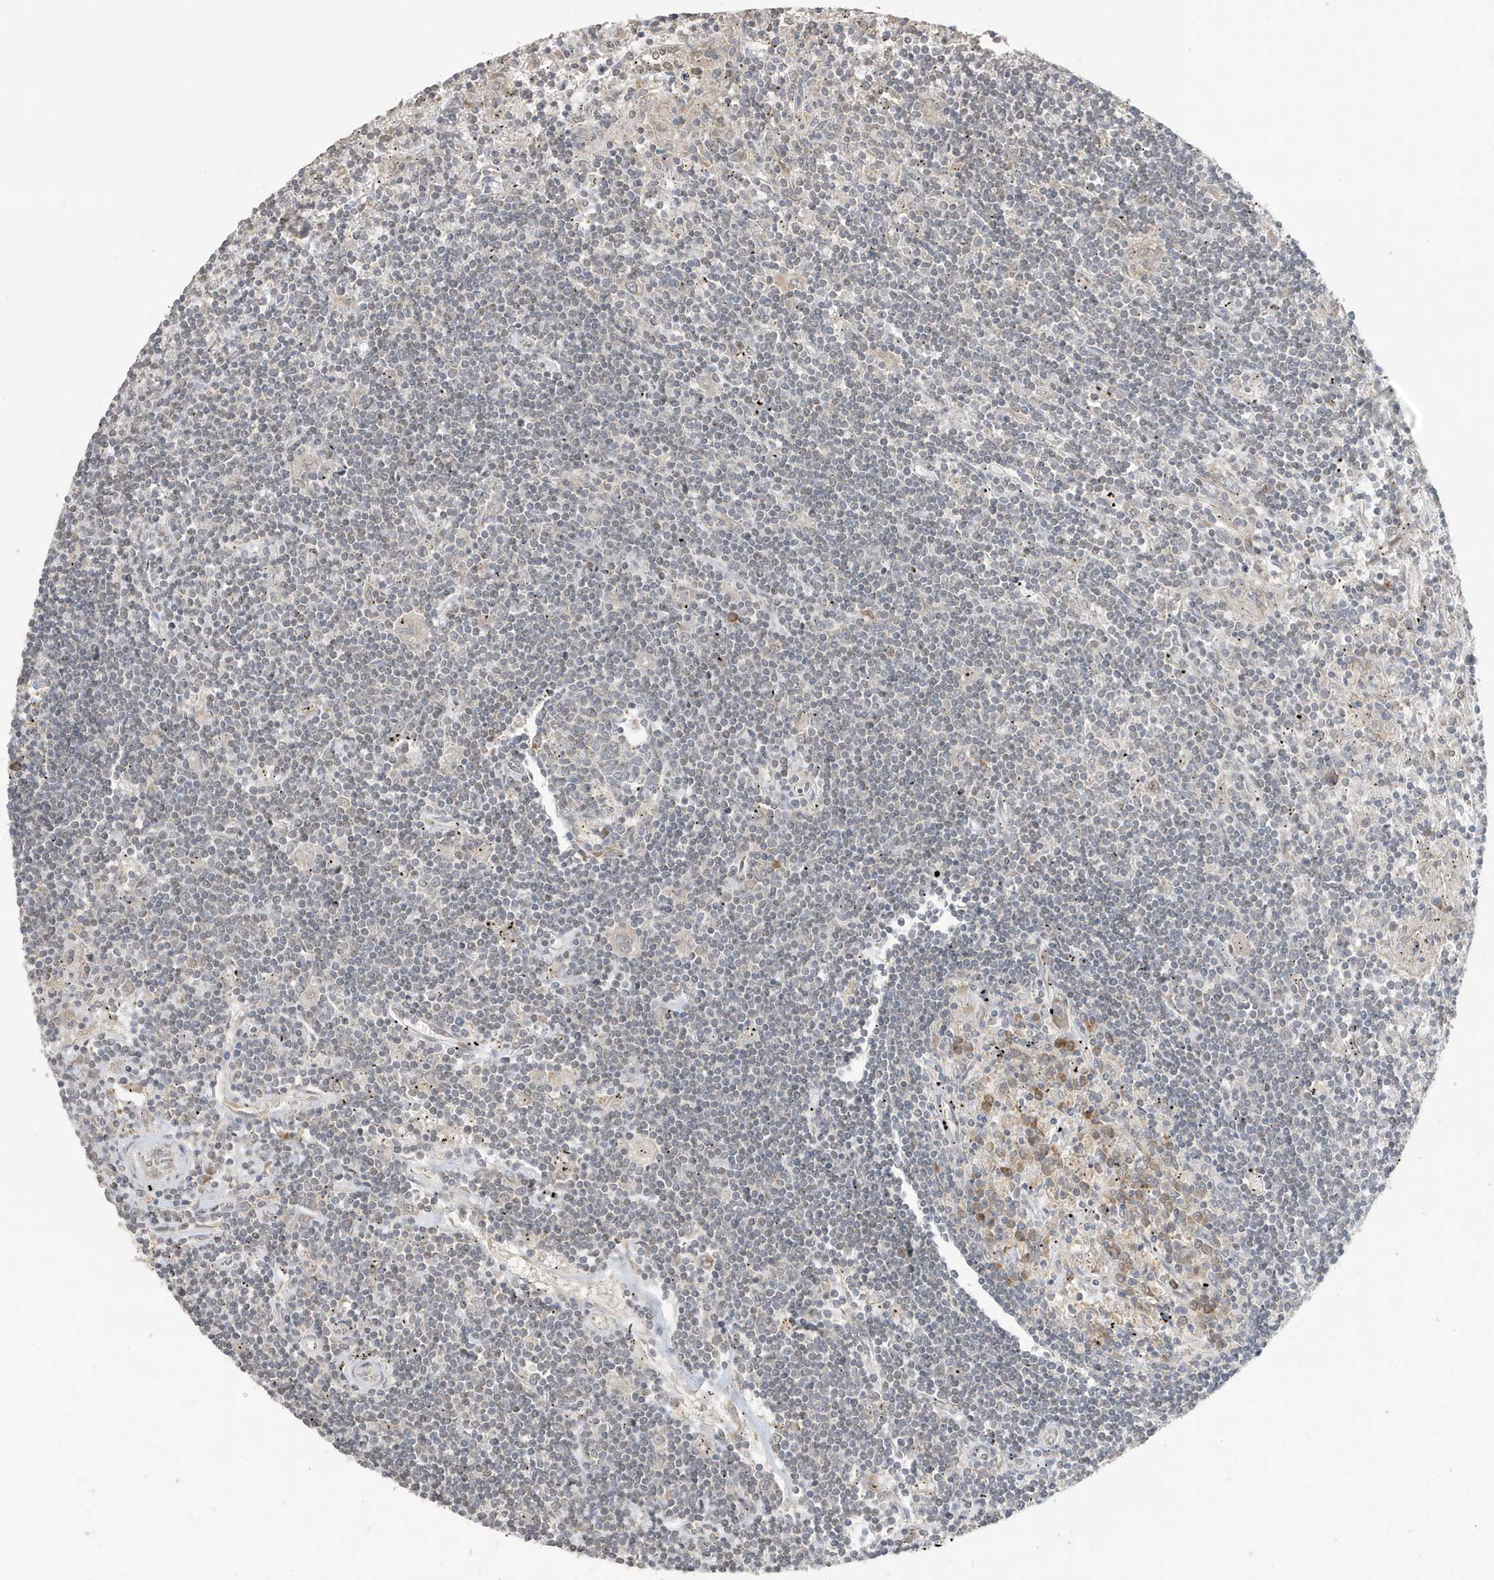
{"staining": {"intensity": "negative", "quantity": "none", "location": "none"}, "tissue": "lymphoma", "cell_type": "Tumor cells", "image_type": "cancer", "snomed": [{"axis": "morphology", "description": "Malignant lymphoma, non-Hodgkin's type, Low grade"}, {"axis": "topography", "description": "Spleen"}], "caption": "There is no significant expression in tumor cells of lymphoma. (DAB (3,3'-diaminobenzidine) immunohistochemistry, high magnification).", "gene": "RER1", "patient": {"sex": "male", "age": 76}}